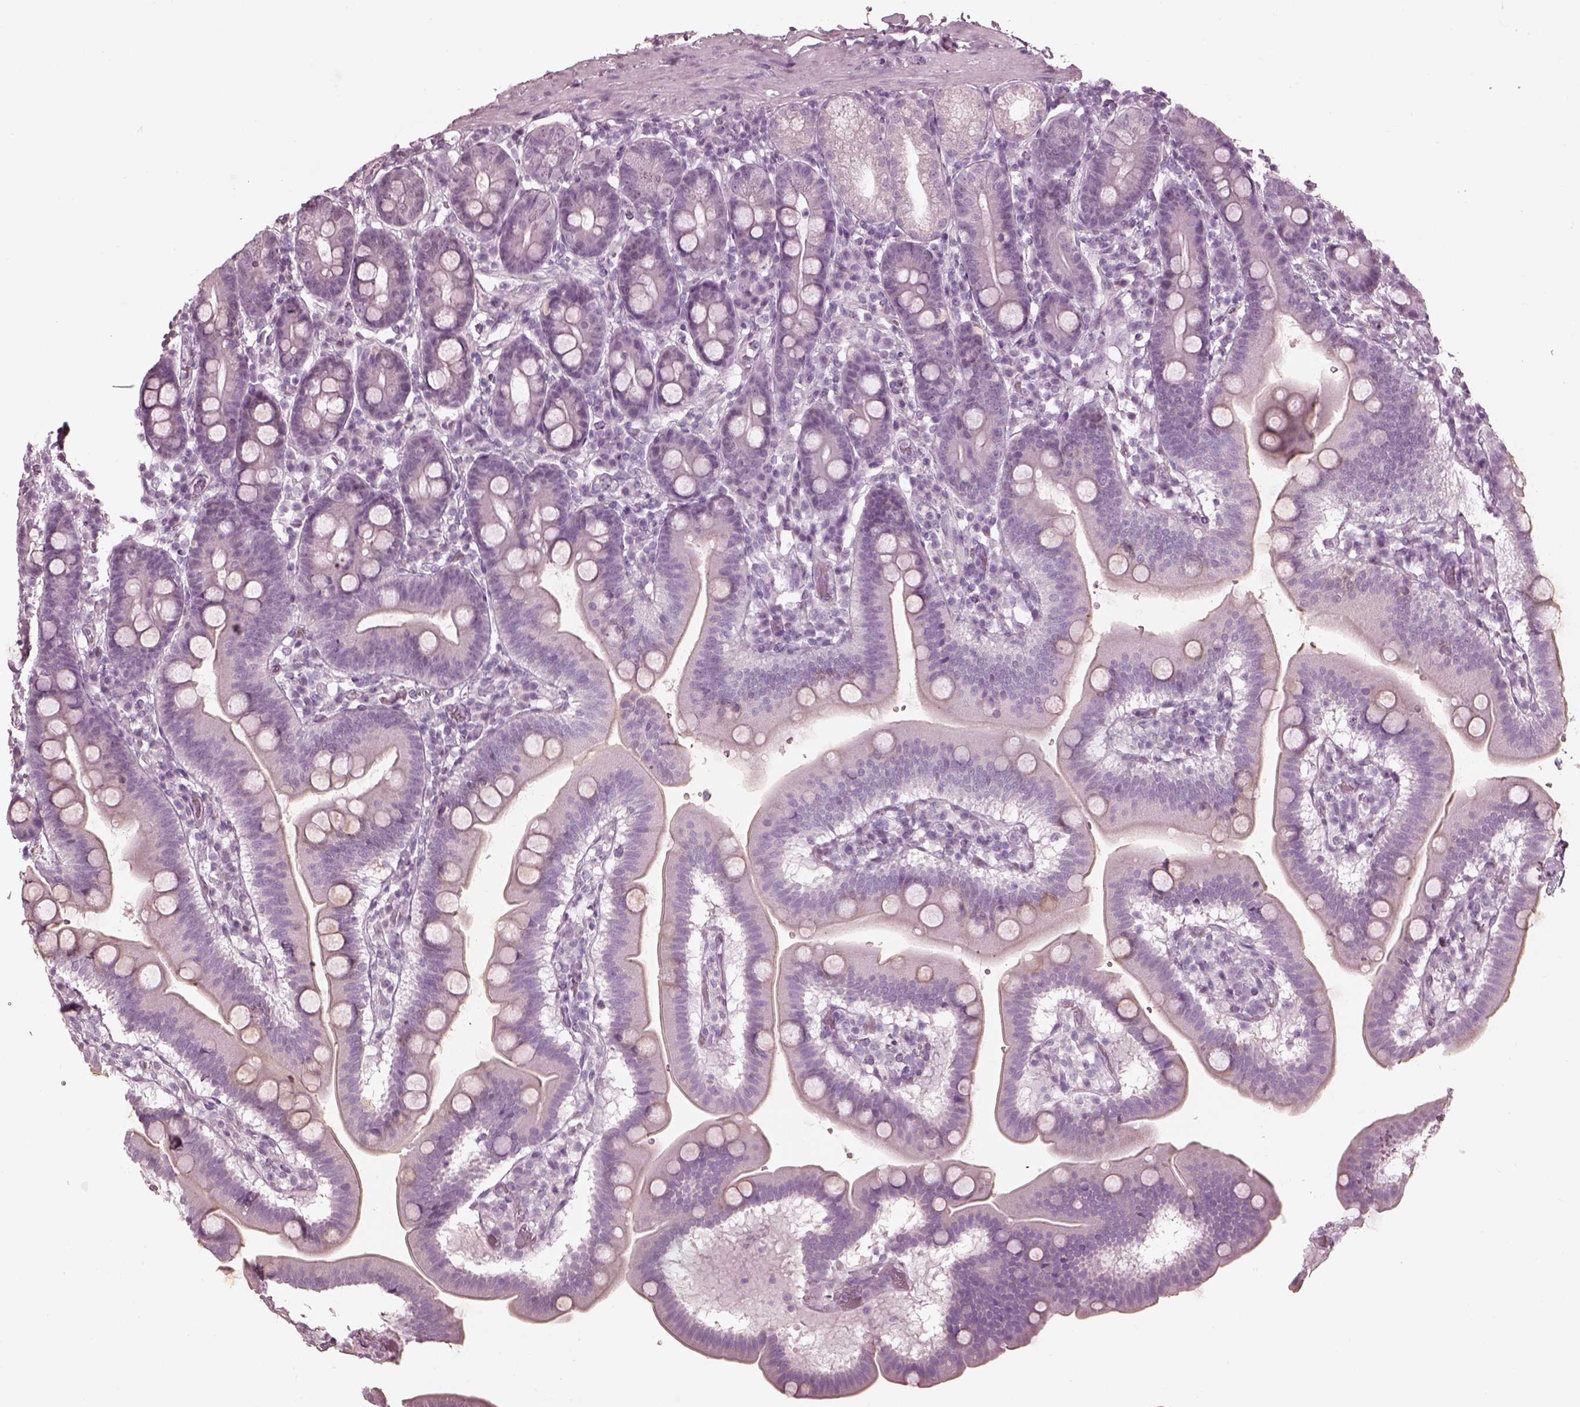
{"staining": {"intensity": "negative", "quantity": "none", "location": "none"}, "tissue": "duodenum", "cell_type": "Glandular cells", "image_type": "normal", "snomed": [{"axis": "morphology", "description": "Normal tissue, NOS"}, {"axis": "topography", "description": "Pancreas"}, {"axis": "topography", "description": "Duodenum"}], "caption": "Immunohistochemistry histopathology image of unremarkable duodenum: human duodenum stained with DAB exhibits no significant protein expression in glandular cells.", "gene": "KRTAP24", "patient": {"sex": "male", "age": 59}}